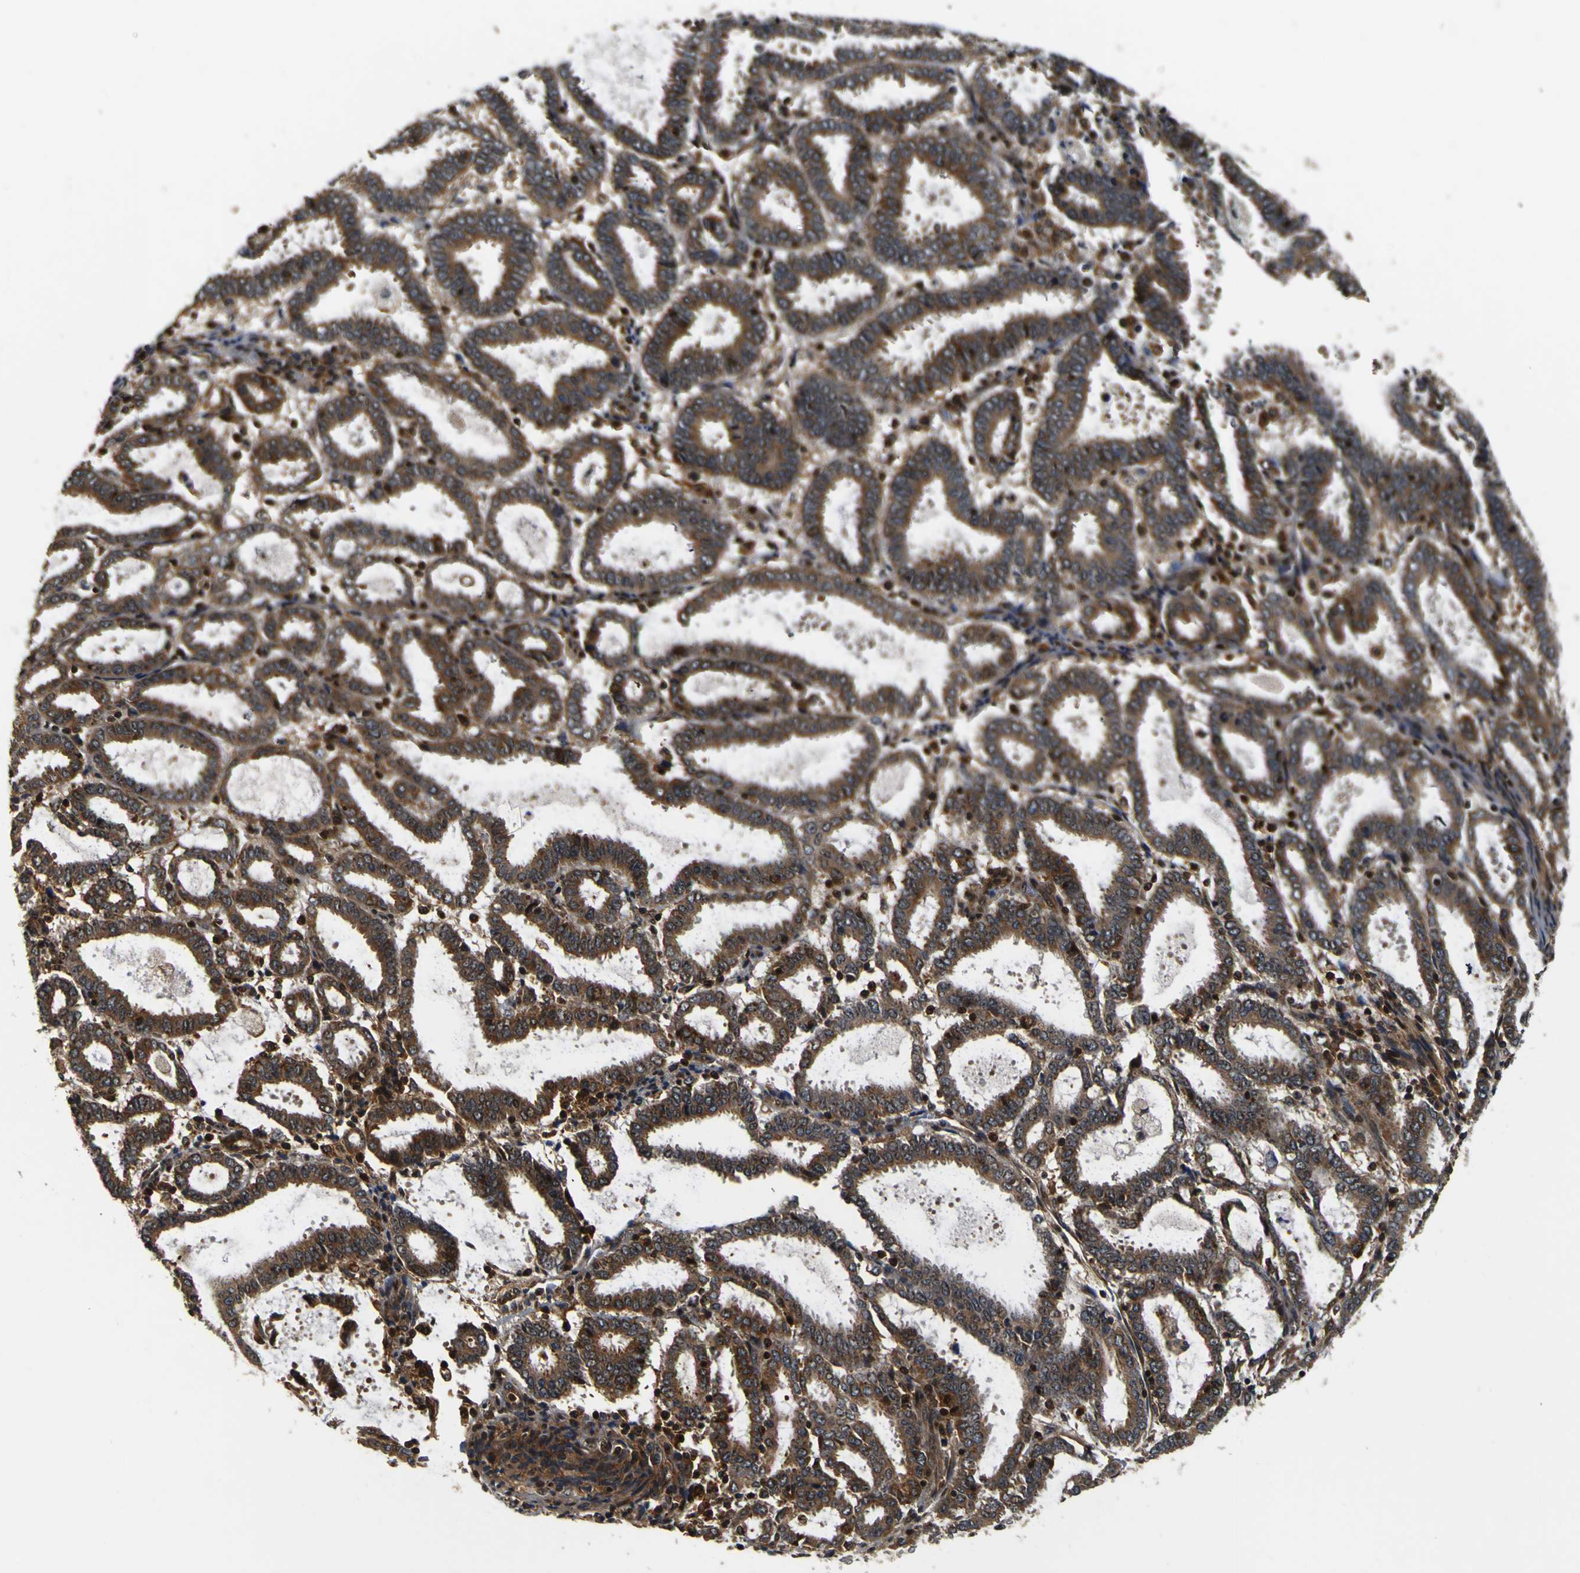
{"staining": {"intensity": "strong", "quantity": ">75%", "location": "cytoplasmic/membranous"}, "tissue": "endometrial cancer", "cell_type": "Tumor cells", "image_type": "cancer", "snomed": [{"axis": "morphology", "description": "Adenocarcinoma, NOS"}, {"axis": "topography", "description": "Uterus"}], "caption": "Protein staining of endometrial adenocarcinoma tissue exhibits strong cytoplasmic/membranous staining in about >75% of tumor cells. The protein is stained brown, and the nuclei are stained in blue (DAB IHC with brightfield microscopy, high magnification).", "gene": "LRP4", "patient": {"sex": "female", "age": 83}}